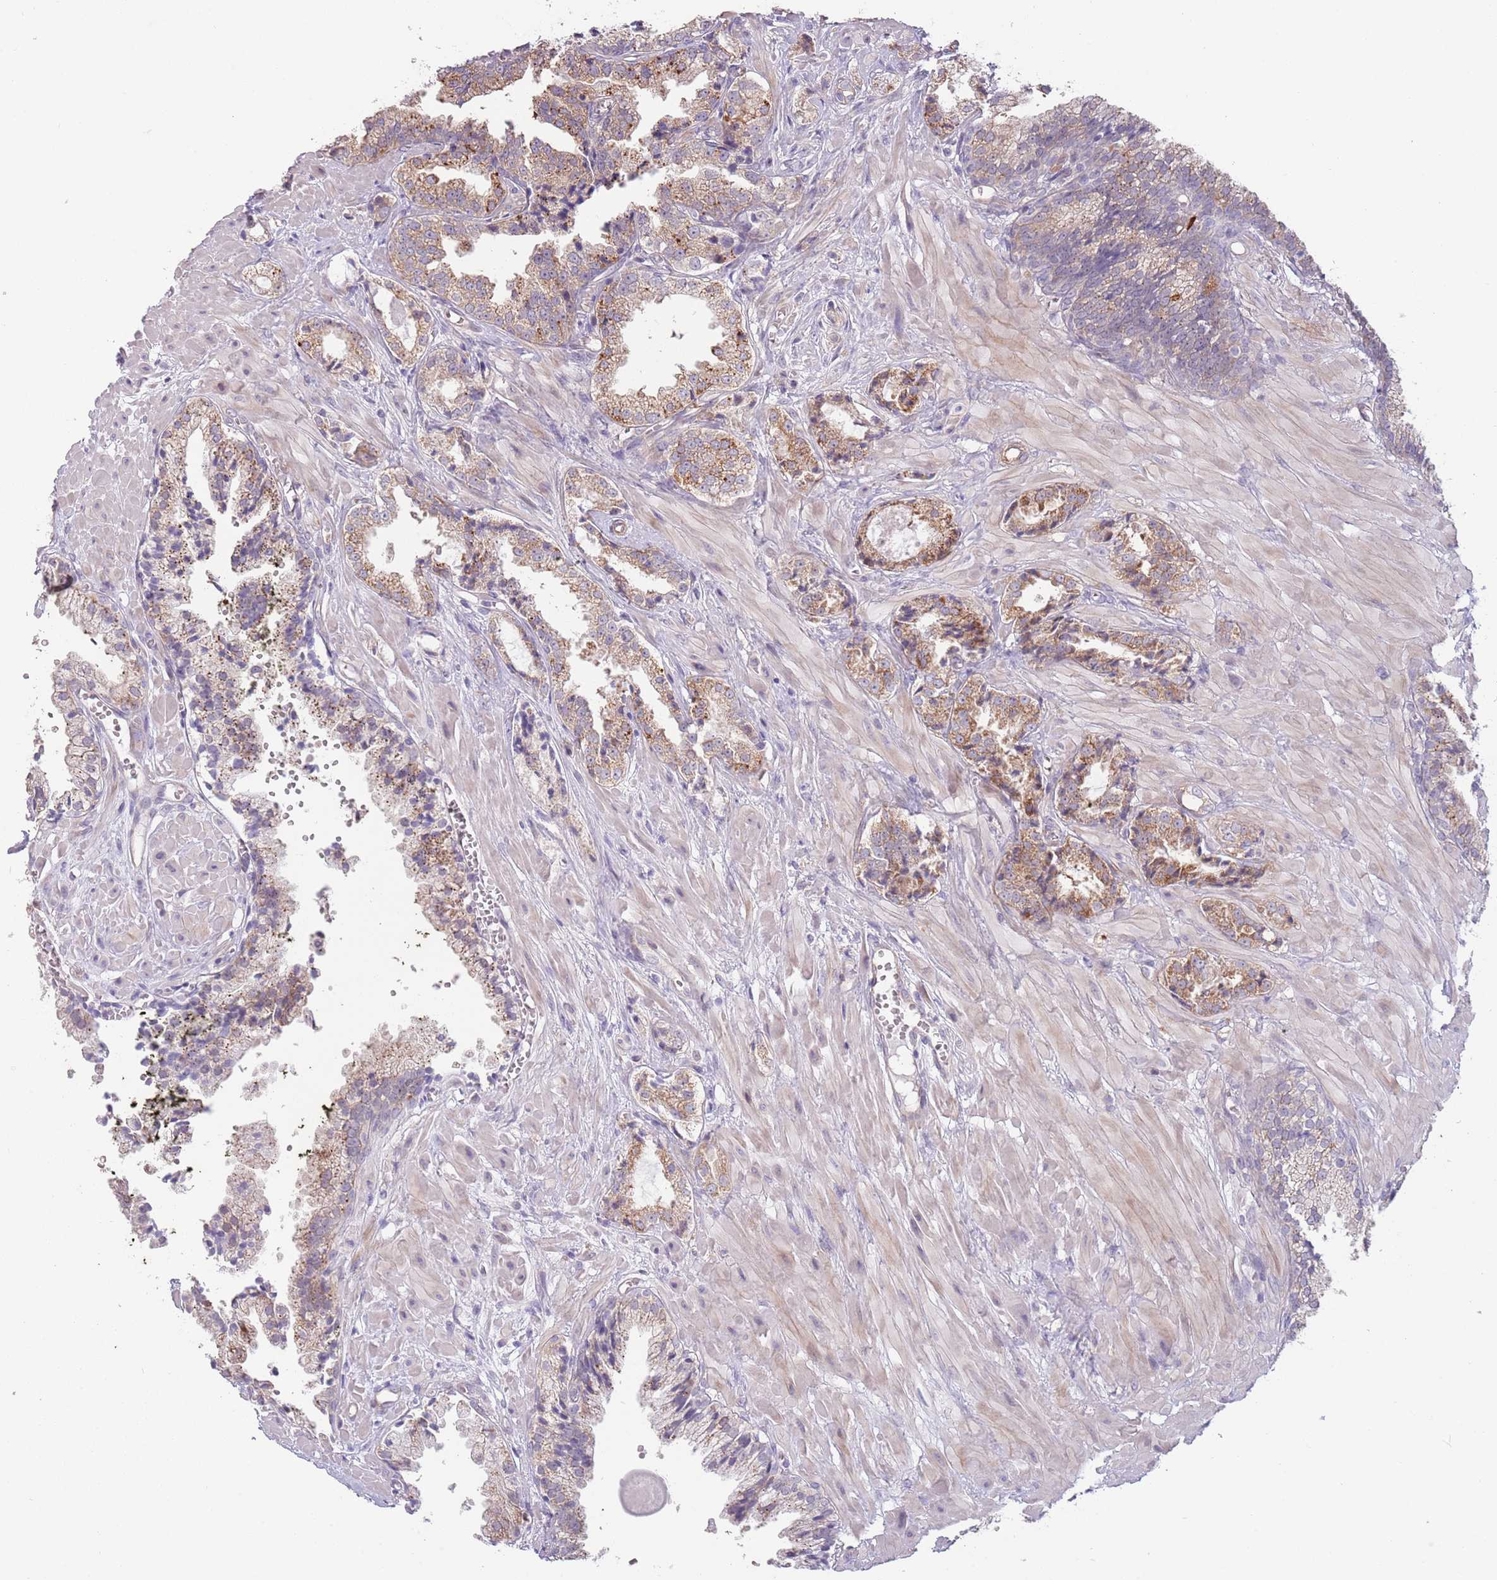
{"staining": {"intensity": "moderate", "quantity": ">75%", "location": "cytoplasmic/membranous"}, "tissue": "prostate cancer", "cell_type": "Tumor cells", "image_type": "cancer", "snomed": [{"axis": "morphology", "description": "Adenocarcinoma, High grade"}, {"axis": "topography", "description": "Prostate"}], "caption": "An image showing moderate cytoplasmic/membranous expression in approximately >75% of tumor cells in high-grade adenocarcinoma (prostate), as visualized by brown immunohistochemical staining.", "gene": "LDHD", "patient": {"sex": "male", "age": 71}}